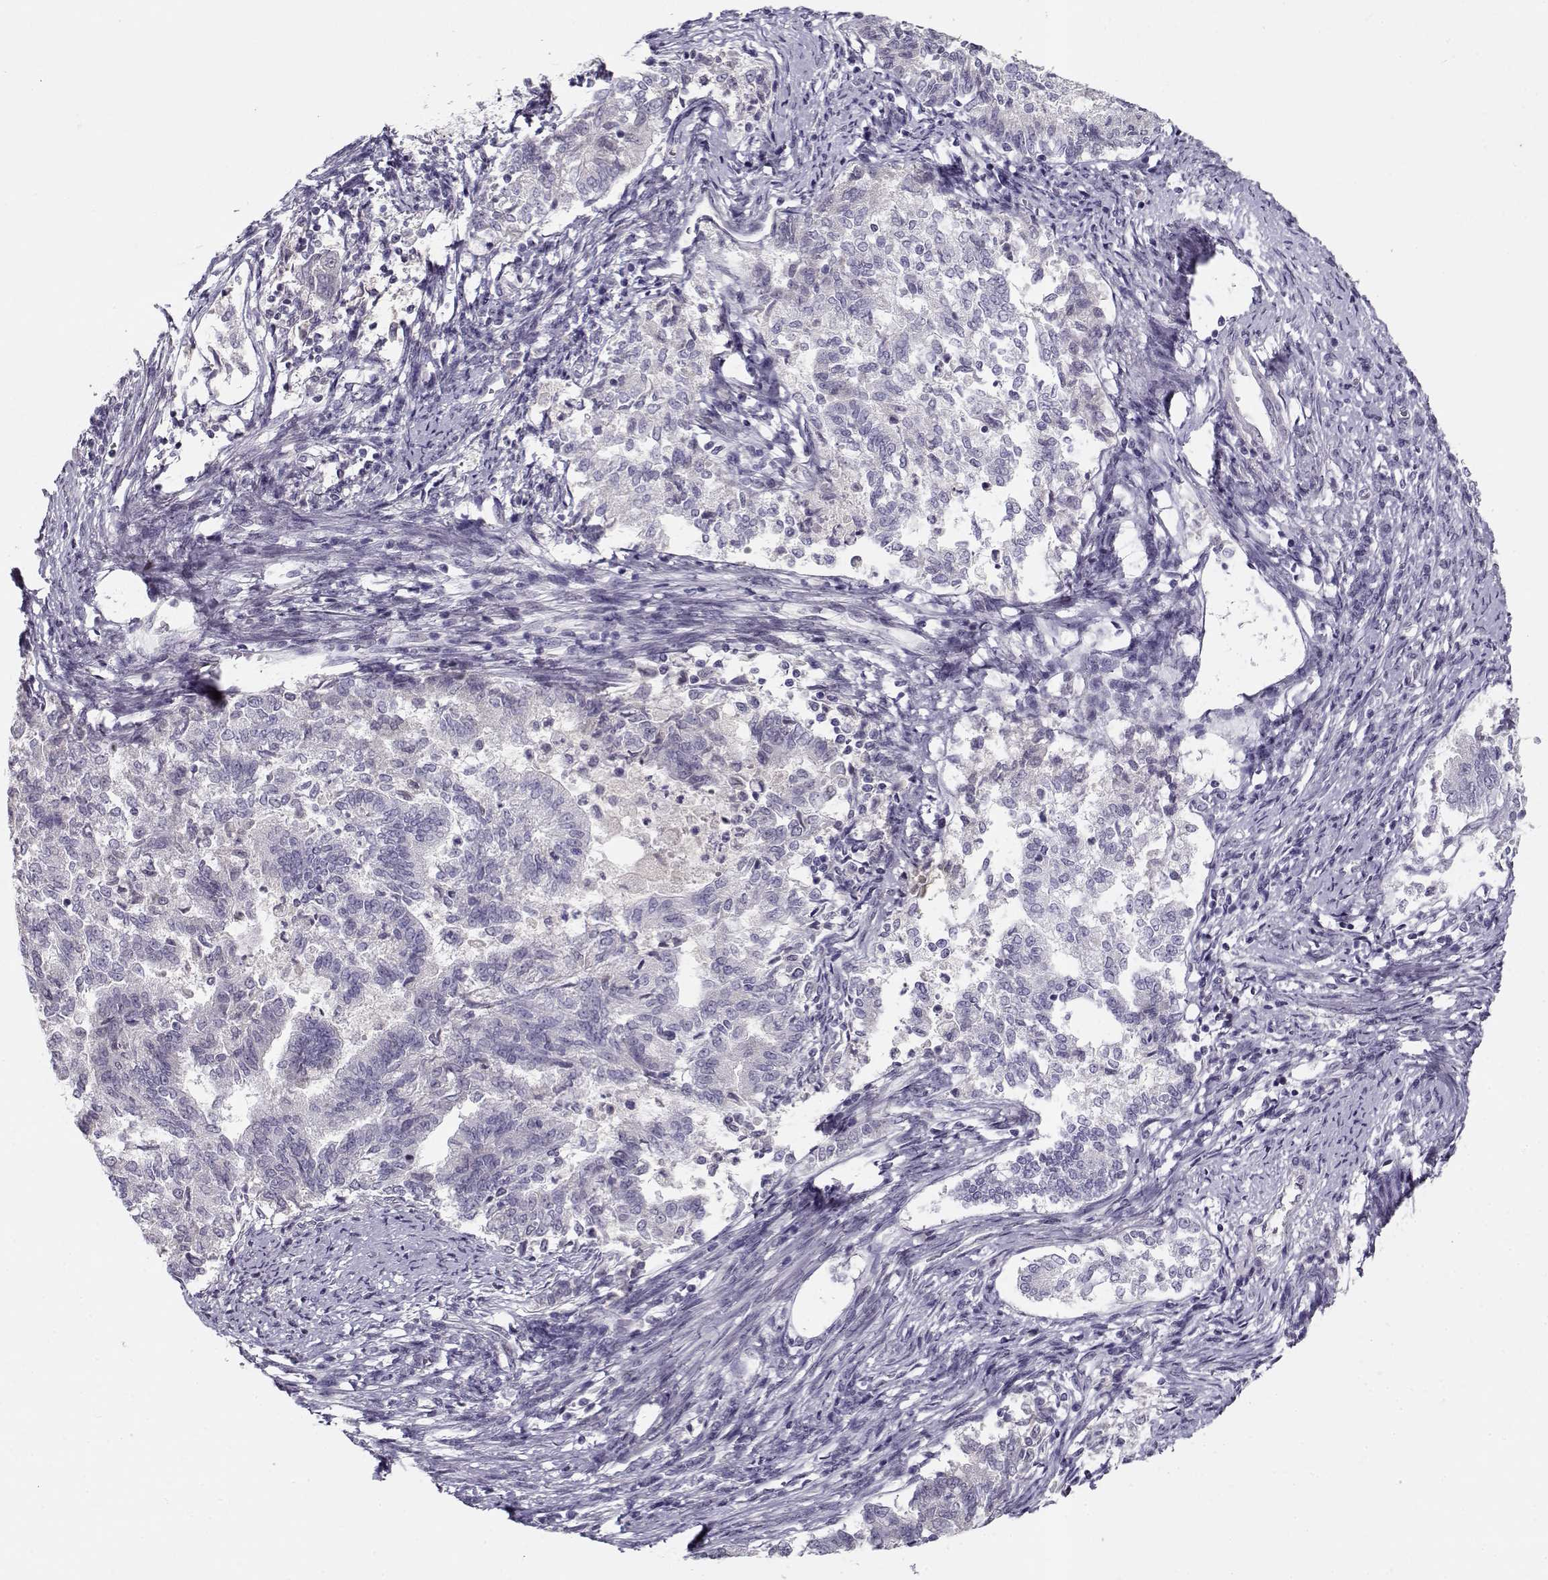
{"staining": {"intensity": "negative", "quantity": "none", "location": "none"}, "tissue": "endometrial cancer", "cell_type": "Tumor cells", "image_type": "cancer", "snomed": [{"axis": "morphology", "description": "Adenocarcinoma, NOS"}, {"axis": "topography", "description": "Endometrium"}], "caption": "Human endometrial cancer (adenocarcinoma) stained for a protein using immunohistochemistry (IHC) shows no staining in tumor cells.", "gene": "C16orf86", "patient": {"sex": "female", "age": 65}}